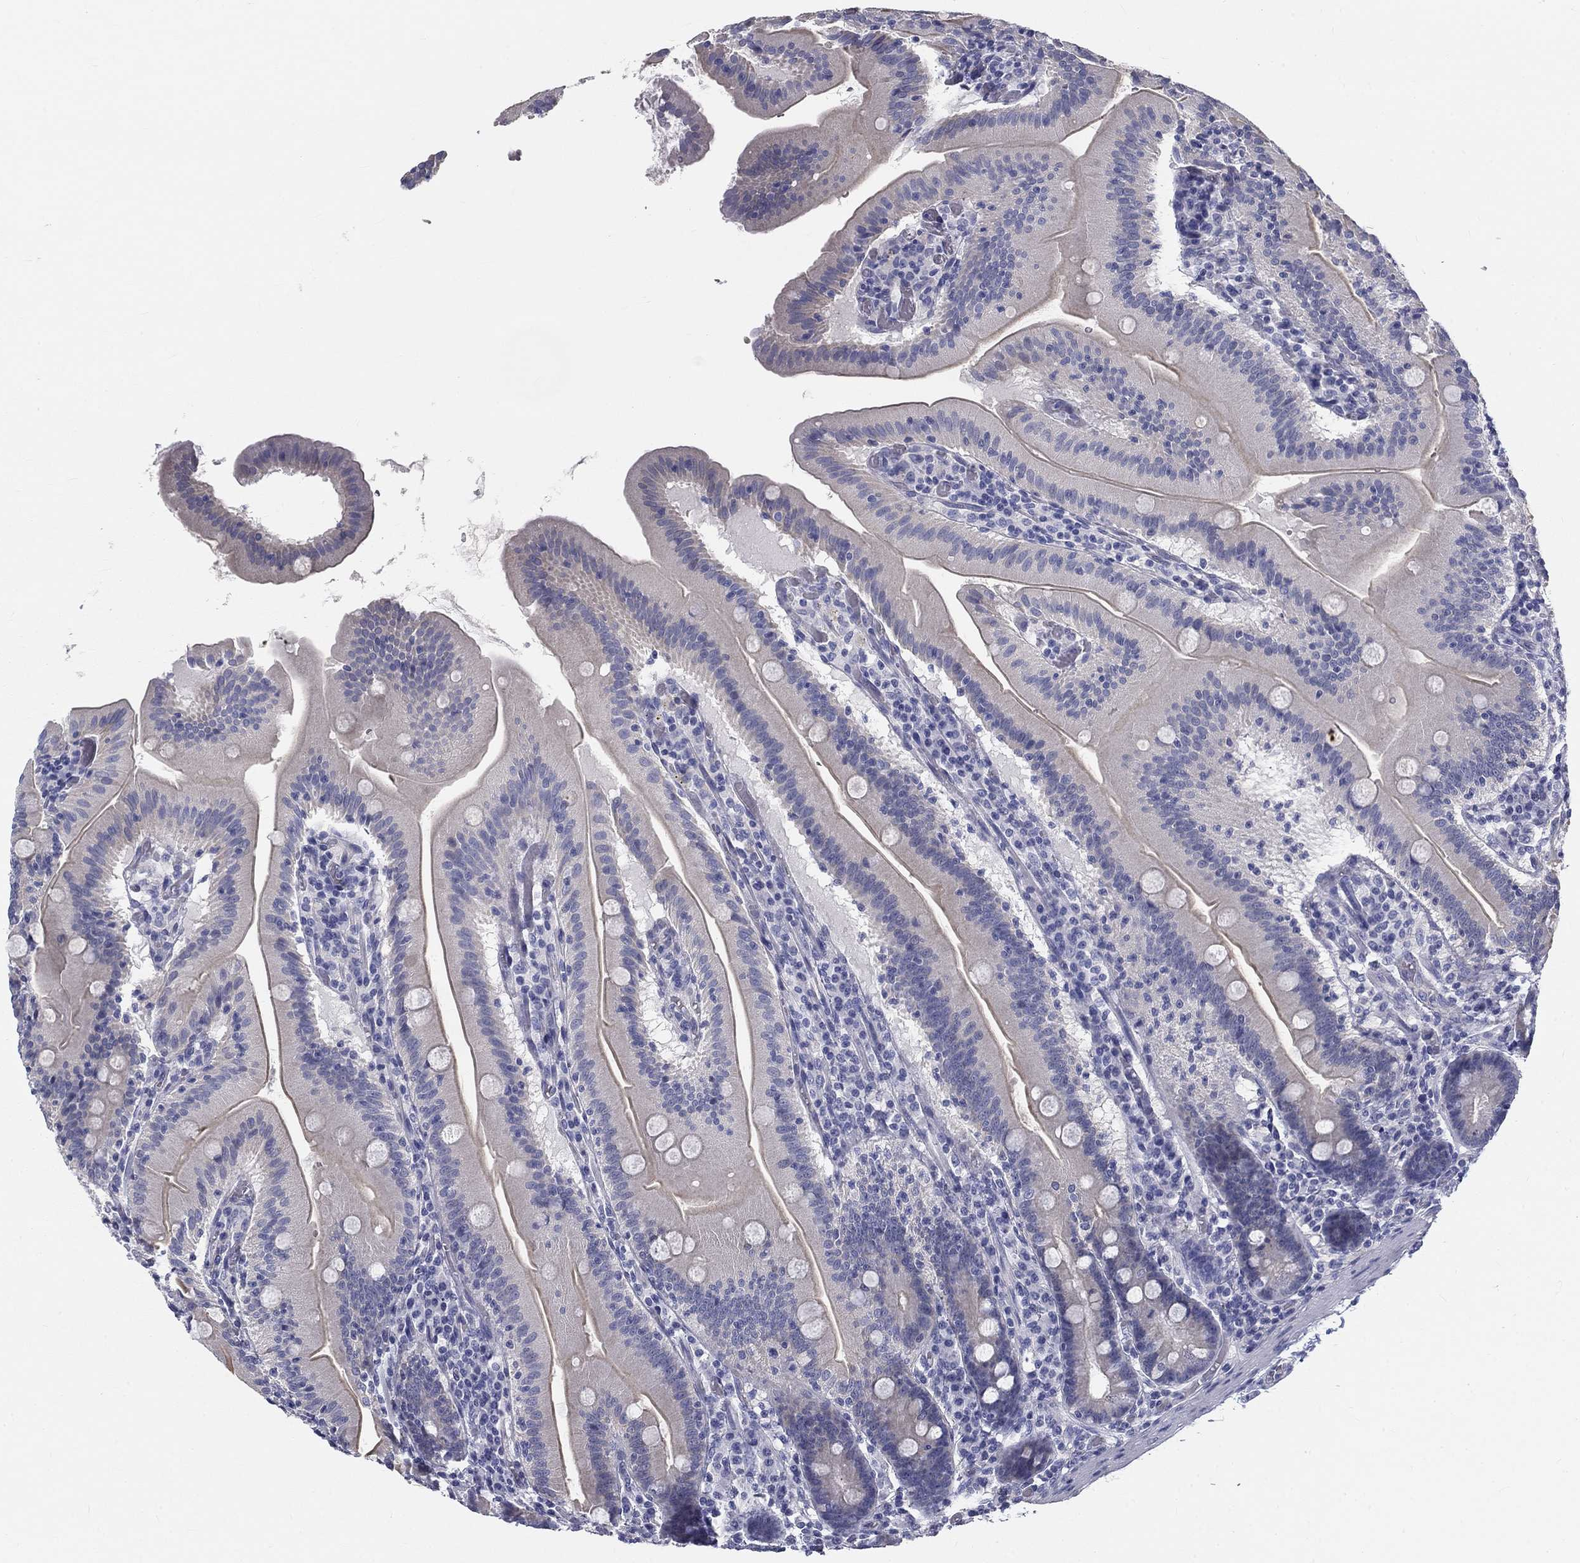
{"staining": {"intensity": "negative", "quantity": "none", "location": "none"}, "tissue": "small intestine", "cell_type": "Glandular cells", "image_type": "normal", "snomed": [{"axis": "morphology", "description": "Normal tissue, NOS"}, {"axis": "topography", "description": "Small intestine"}], "caption": "Micrograph shows no protein expression in glandular cells of unremarkable small intestine. Nuclei are stained in blue.", "gene": "GALNTL5", "patient": {"sex": "male", "age": 37}}